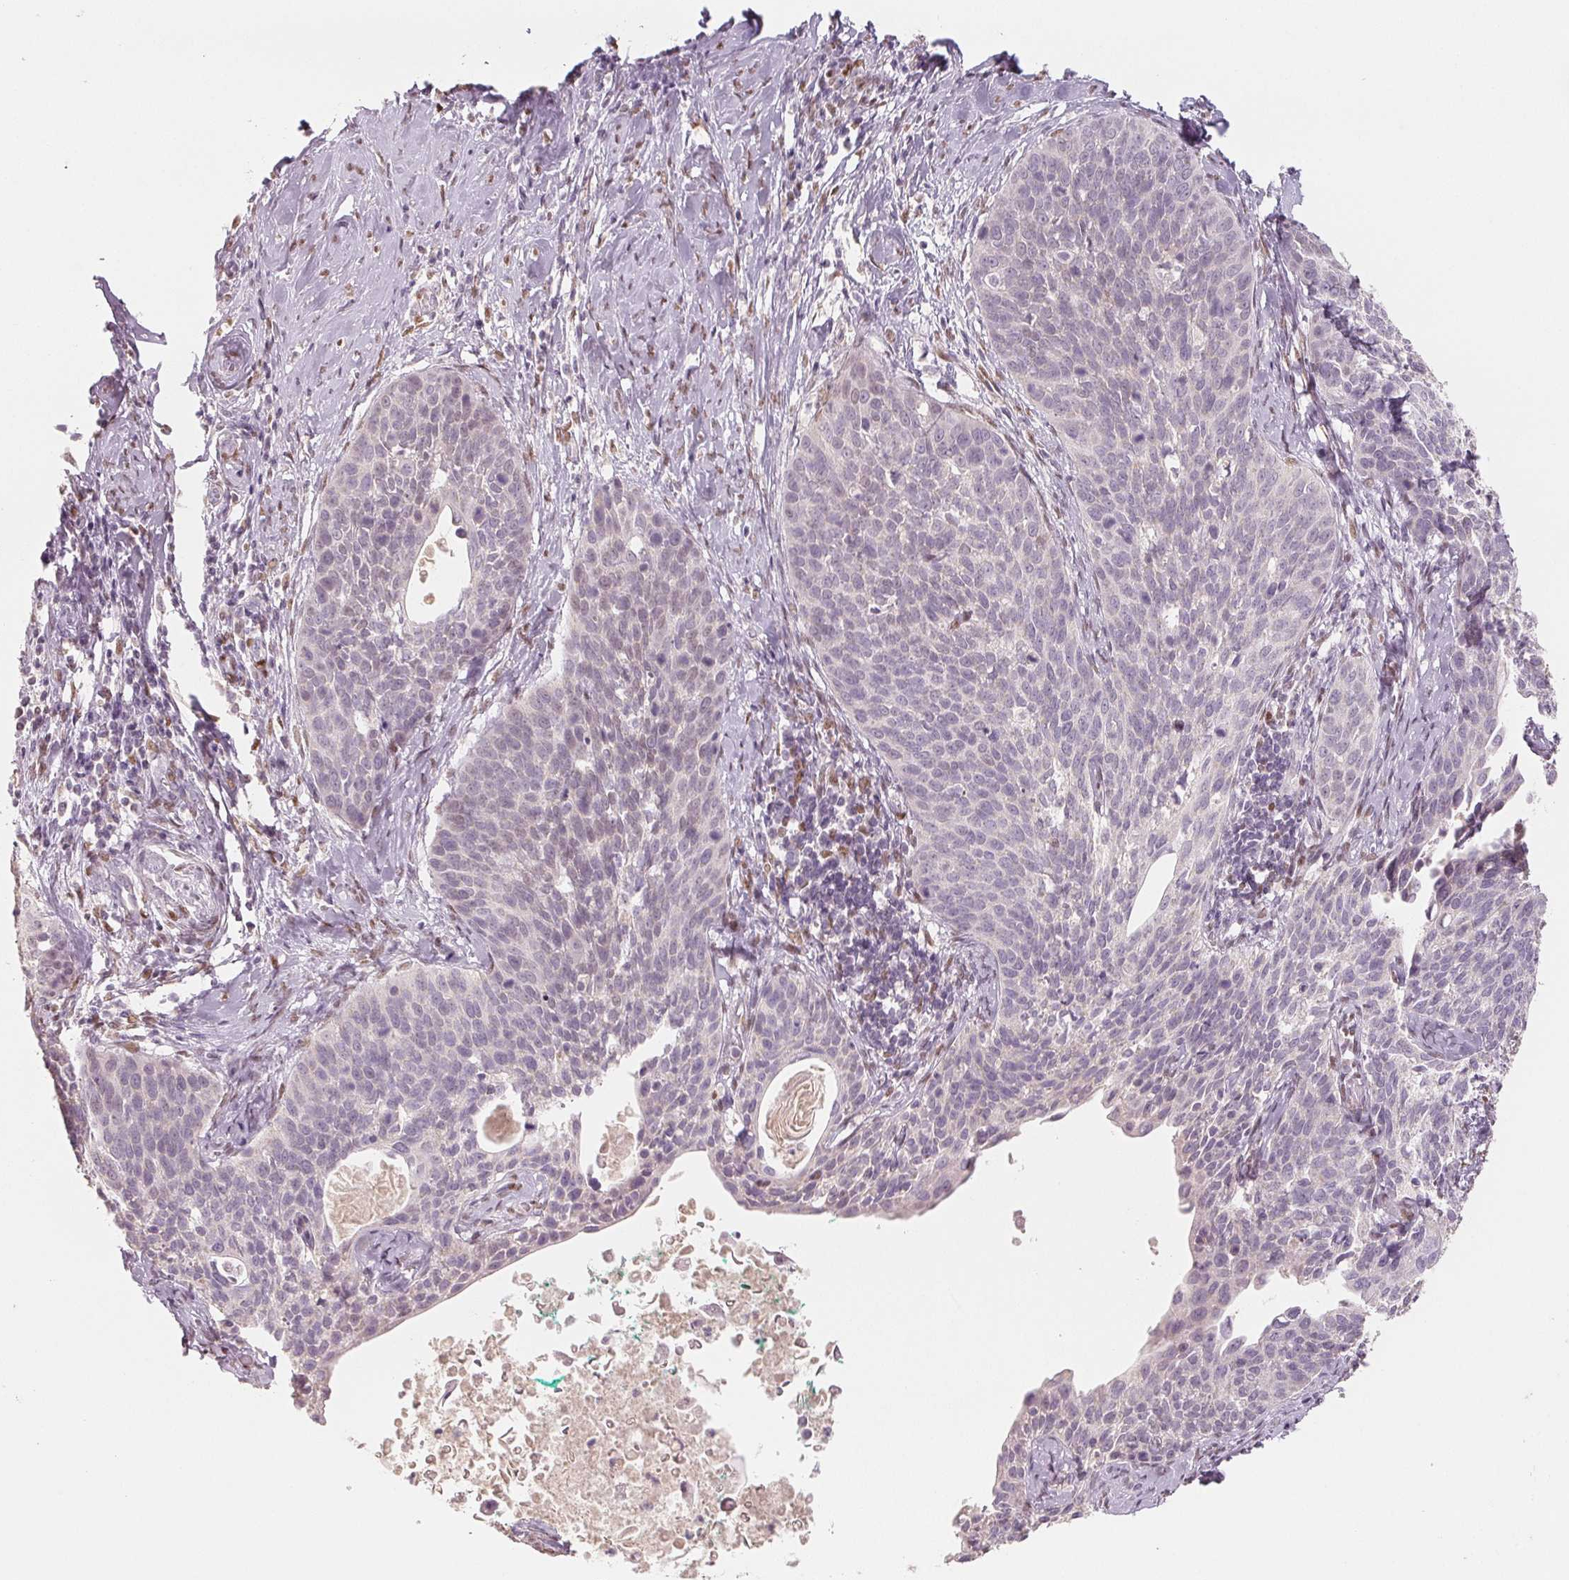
{"staining": {"intensity": "negative", "quantity": "none", "location": "none"}, "tissue": "cervical cancer", "cell_type": "Tumor cells", "image_type": "cancer", "snomed": [{"axis": "morphology", "description": "Squamous cell carcinoma, NOS"}, {"axis": "topography", "description": "Cervix"}], "caption": "There is no significant staining in tumor cells of squamous cell carcinoma (cervical). (IHC, brightfield microscopy, high magnification).", "gene": "SMARCD3", "patient": {"sex": "female", "age": 69}}